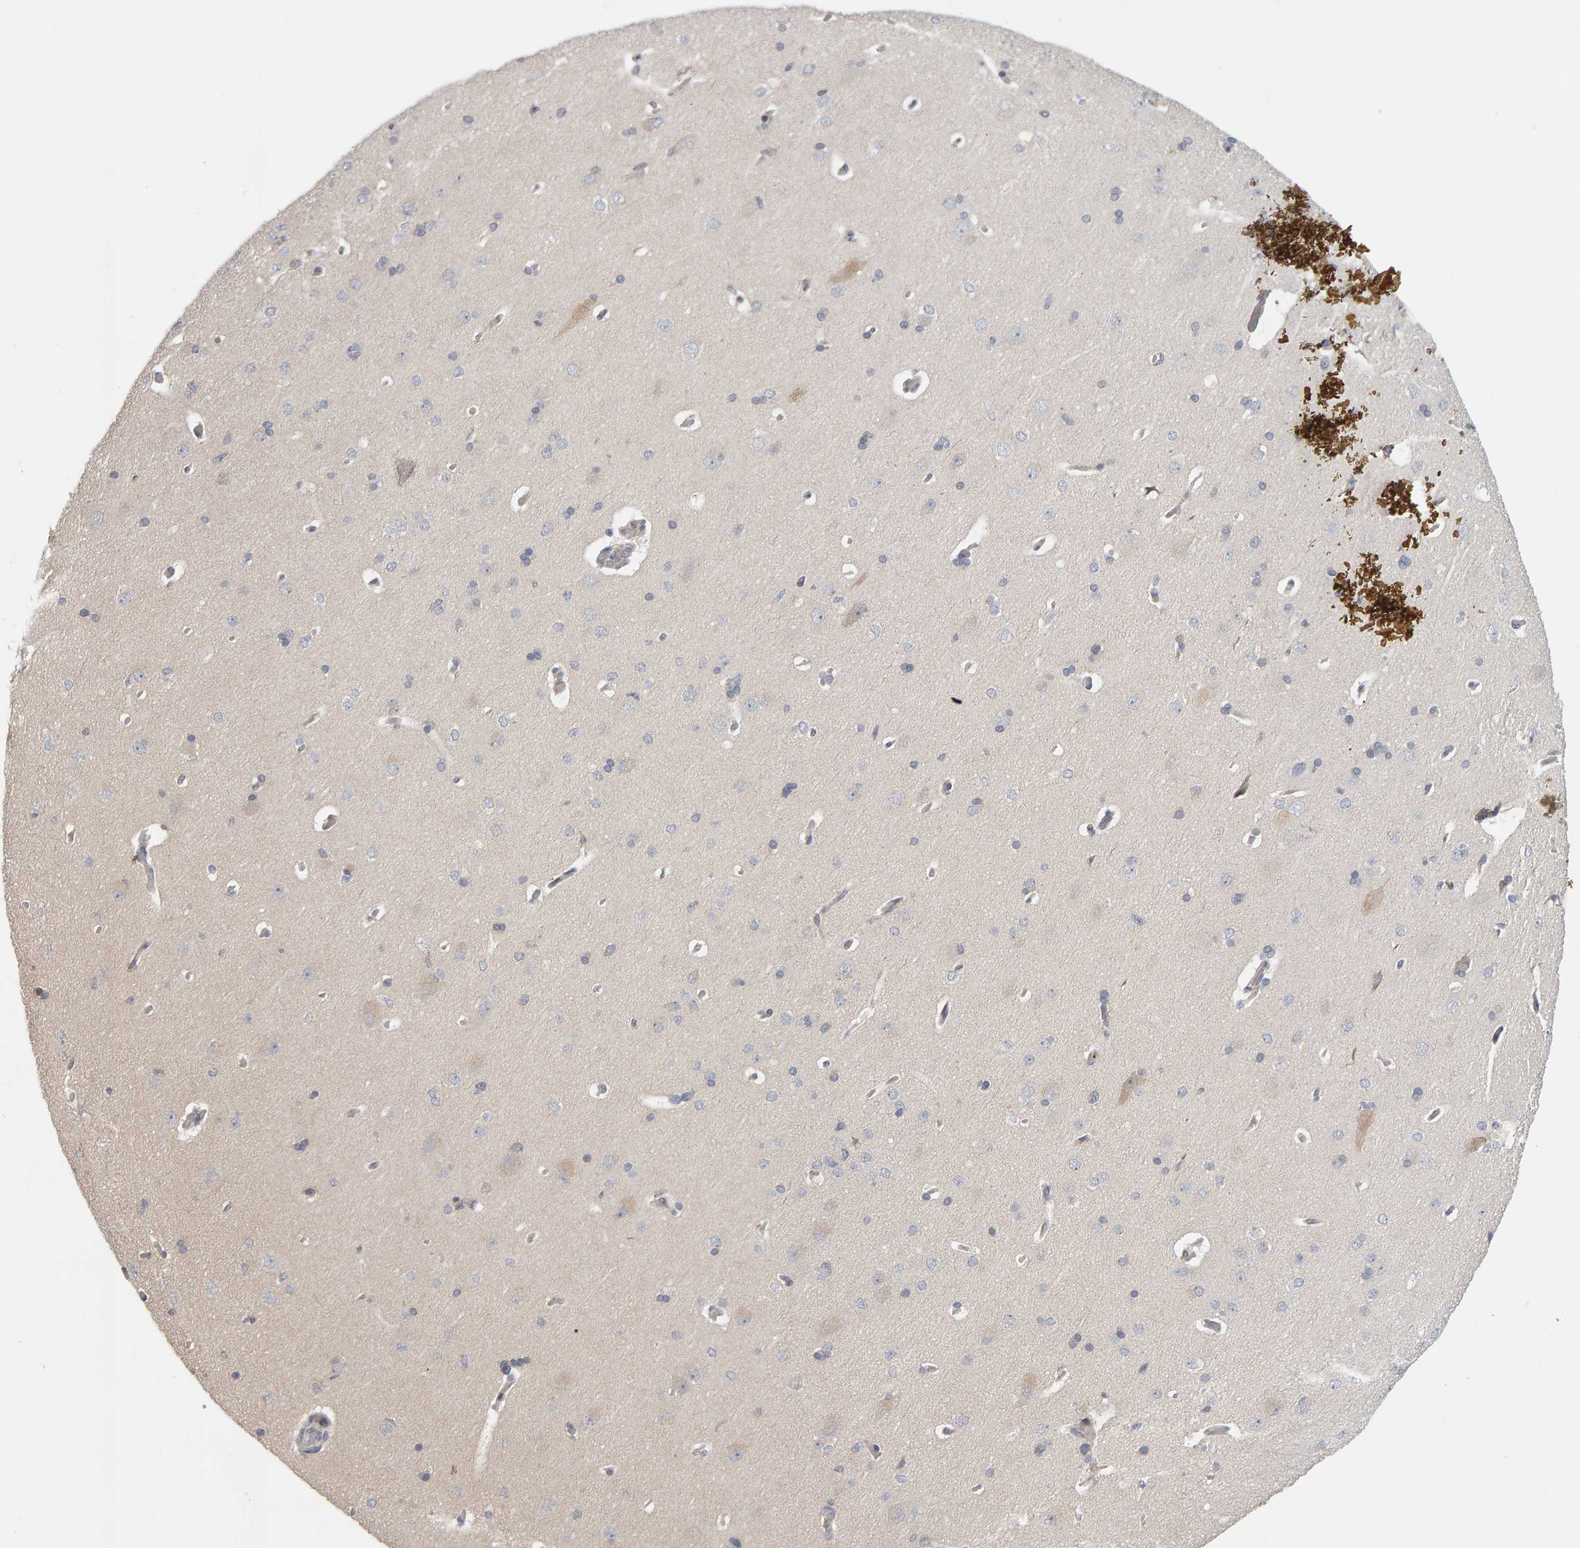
{"staining": {"intensity": "weak", "quantity": "25%-75%", "location": "cytoplasmic/membranous"}, "tissue": "cerebral cortex", "cell_type": "Endothelial cells", "image_type": "normal", "snomed": [{"axis": "morphology", "description": "Normal tissue, NOS"}, {"axis": "topography", "description": "Cerebral cortex"}], "caption": "Cerebral cortex stained with DAB IHC exhibits low levels of weak cytoplasmic/membranous expression in about 25%-75% of endothelial cells.", "gene": "MSRA", "patient": {"sex": "male", "age": 62}}